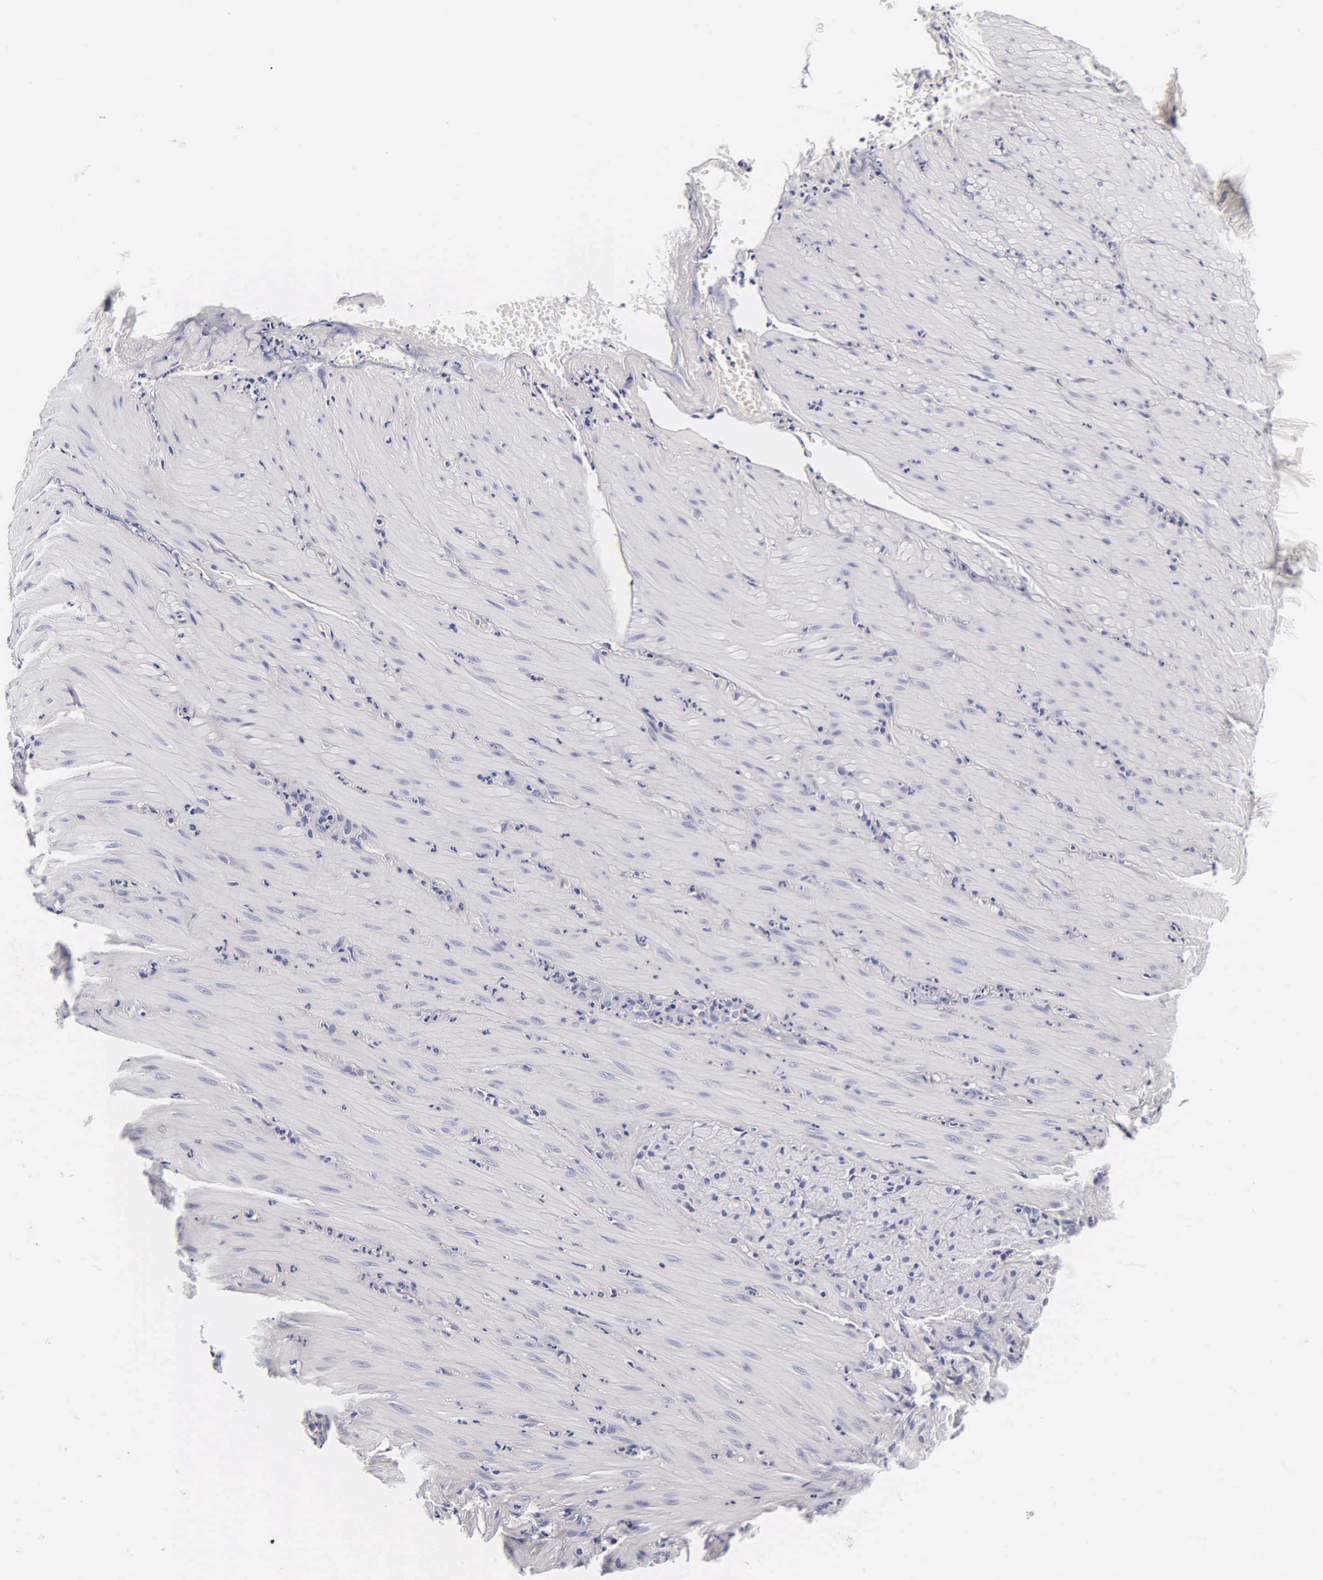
{"staining": {"intensity": "negative", "quantity": "none", "location": "none"}, "tissue": "smooth muscle", "cell_type": "Smooth muscle cells", "image_type": "normal", "snomed": [{"axis": "morphology", "description": "Normal tissue, NOS"}, {"axis": "topography", "description": "Duodenum"}], "caption": "DAB (3,3'-diaminobenzidine) immunohistochemical staining of normal smooth muscle reveals no significant staining in smooth muscle cells.", "gene": "ACP3", "patient": {"sex": "male", "age": 63}}